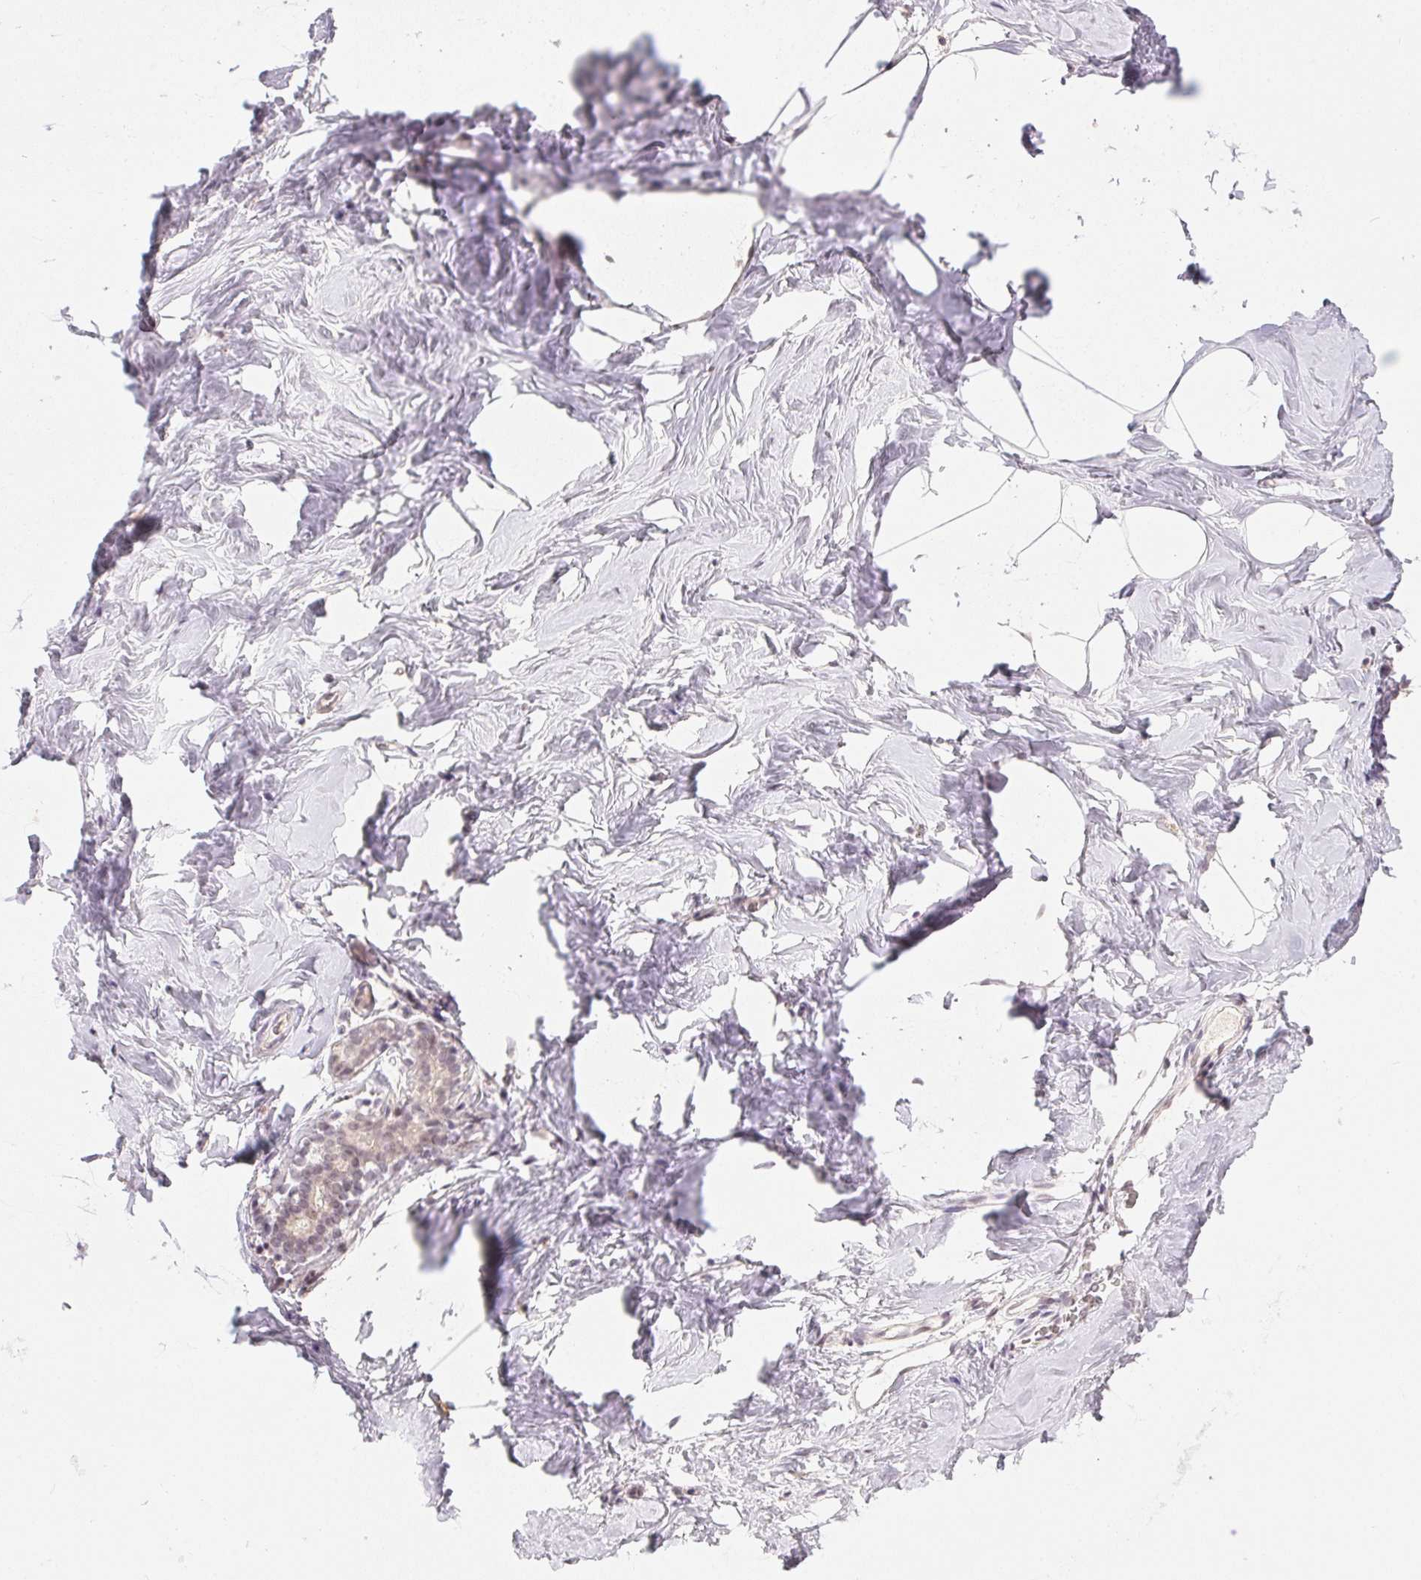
{"staining": {"intensity": "negative", "quantity": "none", "location": "none"}, "tissue": "breast", "cell_type": "Adipocytes", "image_type": "normal", "snomed": [{"axis": "morphology", "description": "Normal tissue, NOS"}, {"axis": "topography", "description": "Breast"}], "caption": "Adipocytes are negative for brown protein staining in normal breast. Brightfield microscopy of immunohistochemistry stained with DAB (3,3'-diaminobenzidine) (brown) and hematoxylin (blue), captured at high magnification.", "gene": "KDM4D", "patient": {"sex": "female", "age": 32}}